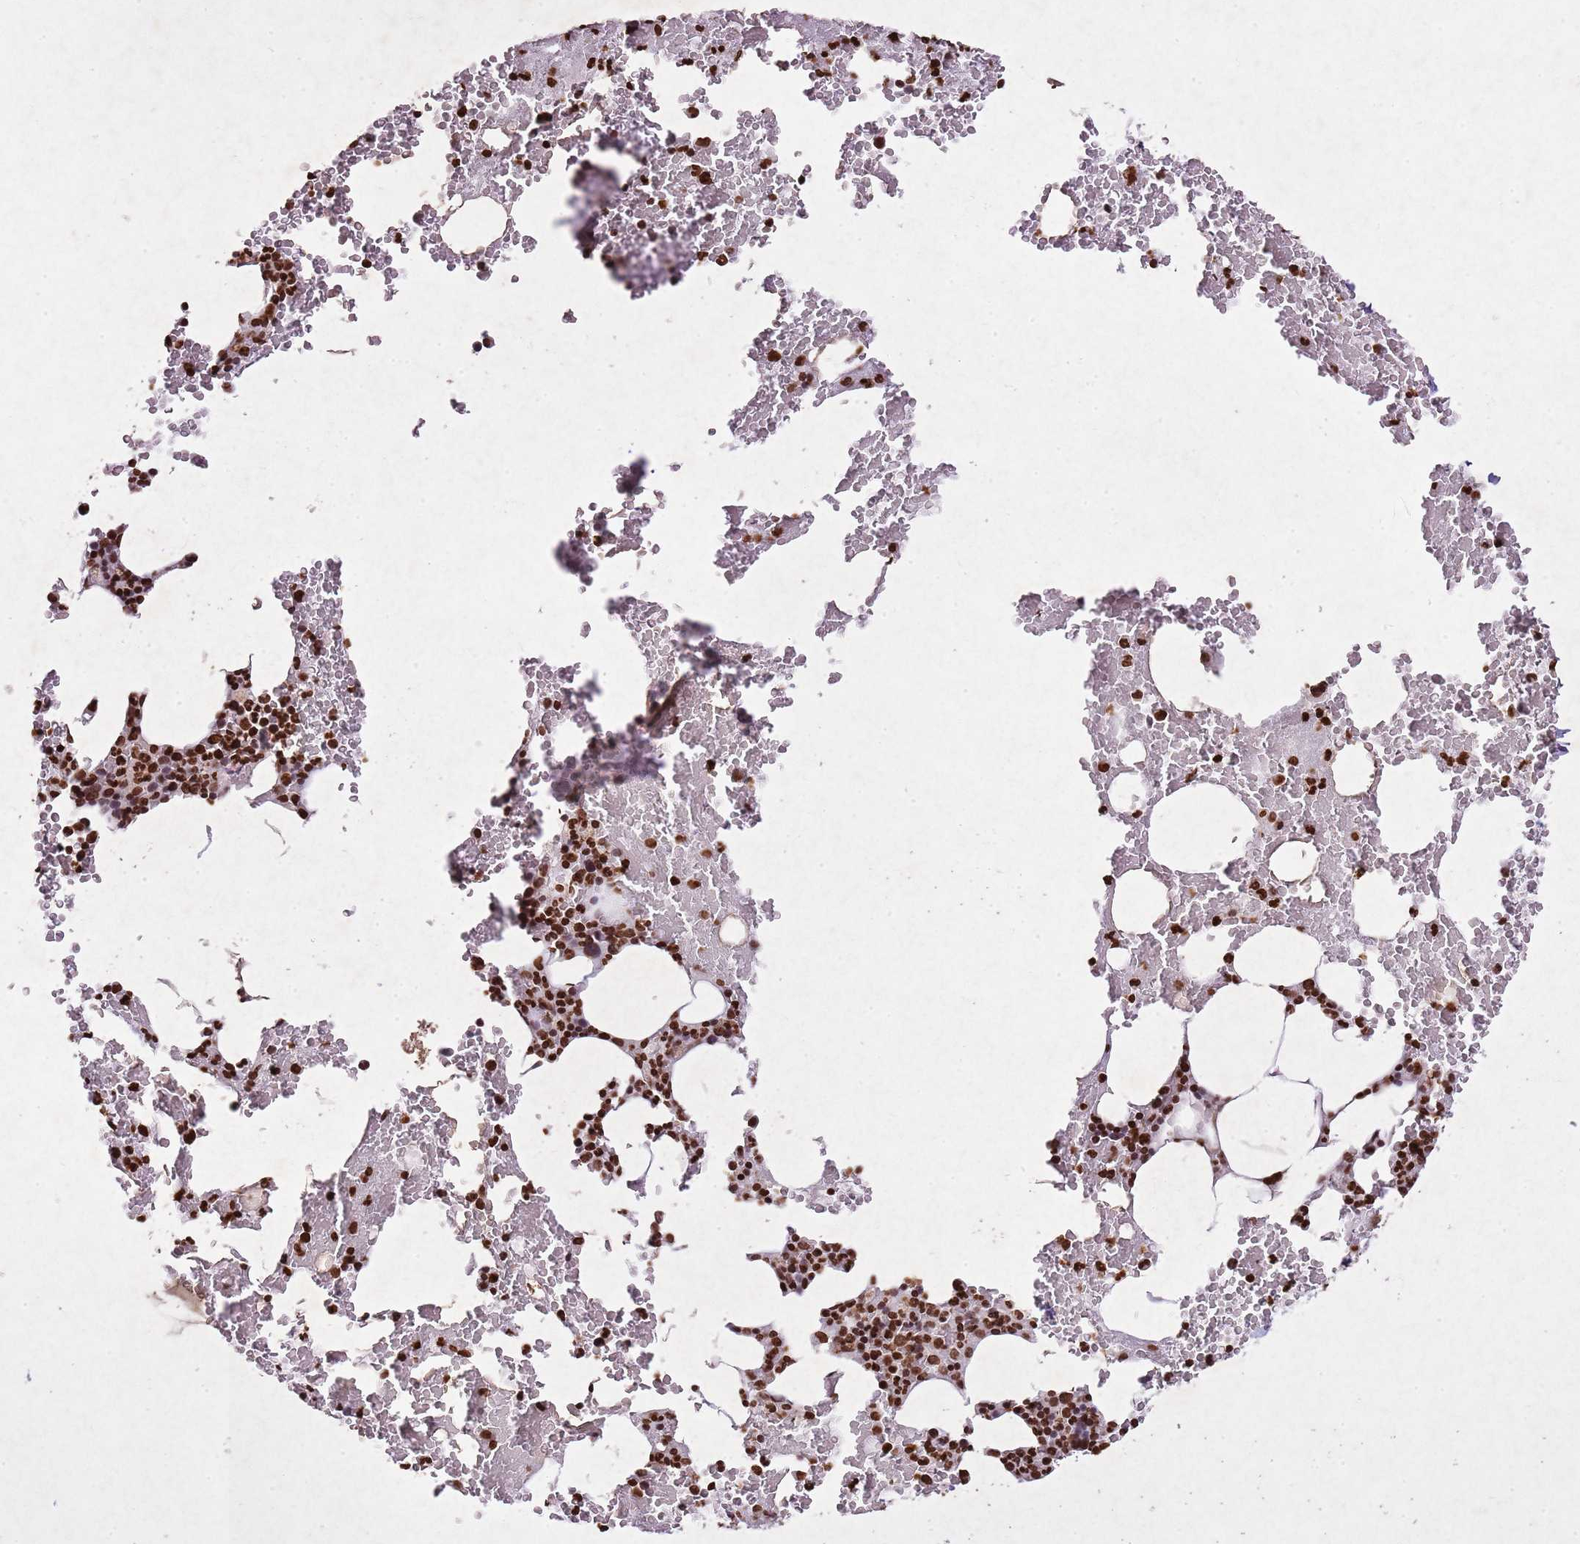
{"staining": {"intensity": "strong", "quantity": ">75%", "location": "nuclear"}, "tissue": "bone marrow", "cell_type": "Hematopoietic cells", "image_type": "normal", "snomed": [{"axis": "morphology", "description": "Normal tissue, NOS"}, {"axis": "morphology", "description": "Inflammation, NOS"}, {"axis": "topography", "description": "Bone marrow"}], "caption": "This histopathology image shows immunohistochemistry staining of benign human bone marrow, with high strong nuclear expression in about >75% of hematopoietic cells.", "gene": "BMAL1", "patient": {"sex": "female", "age": 78}}